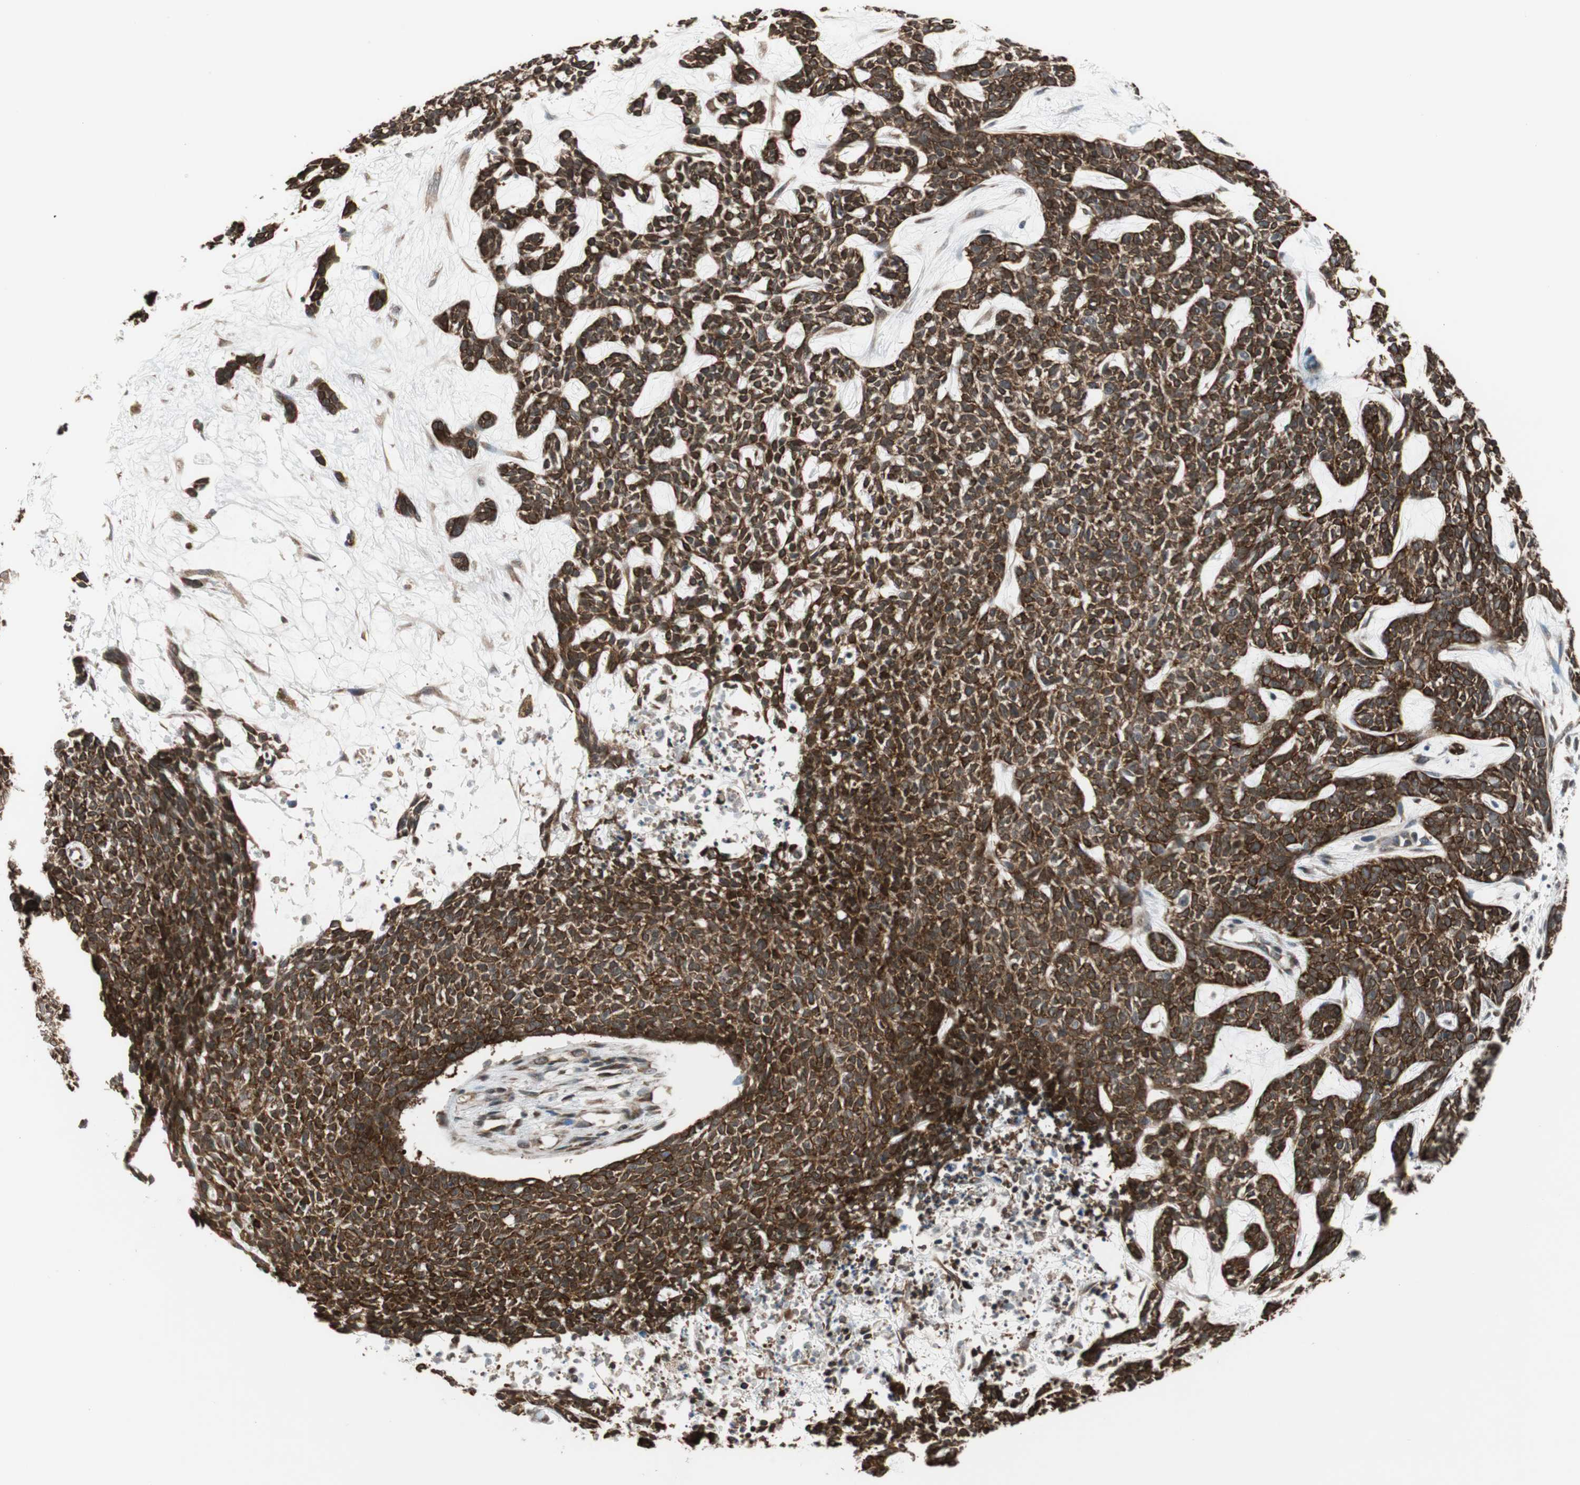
{"staining": {"intensity": "strong", "quantity": ">75%", "location": "cytoplasmic/membranous"}, "tissue": "skin cancer", "cell_type": "Tumor cells", "image_type": "cancer", "snomed": [{"axis": "morphology", "description": "Basal cell carcinoma"}, {"axis": "topography", "description": "Skin"}], "caption": "There is high levels of strong cytoplasmic/membranous staining in tumor cells of skin cancer, as demonstrated by immunohistochemical staining (brown color).", "gene": "ZNF512B", "patient": {"sex": "female", "age": 84}}